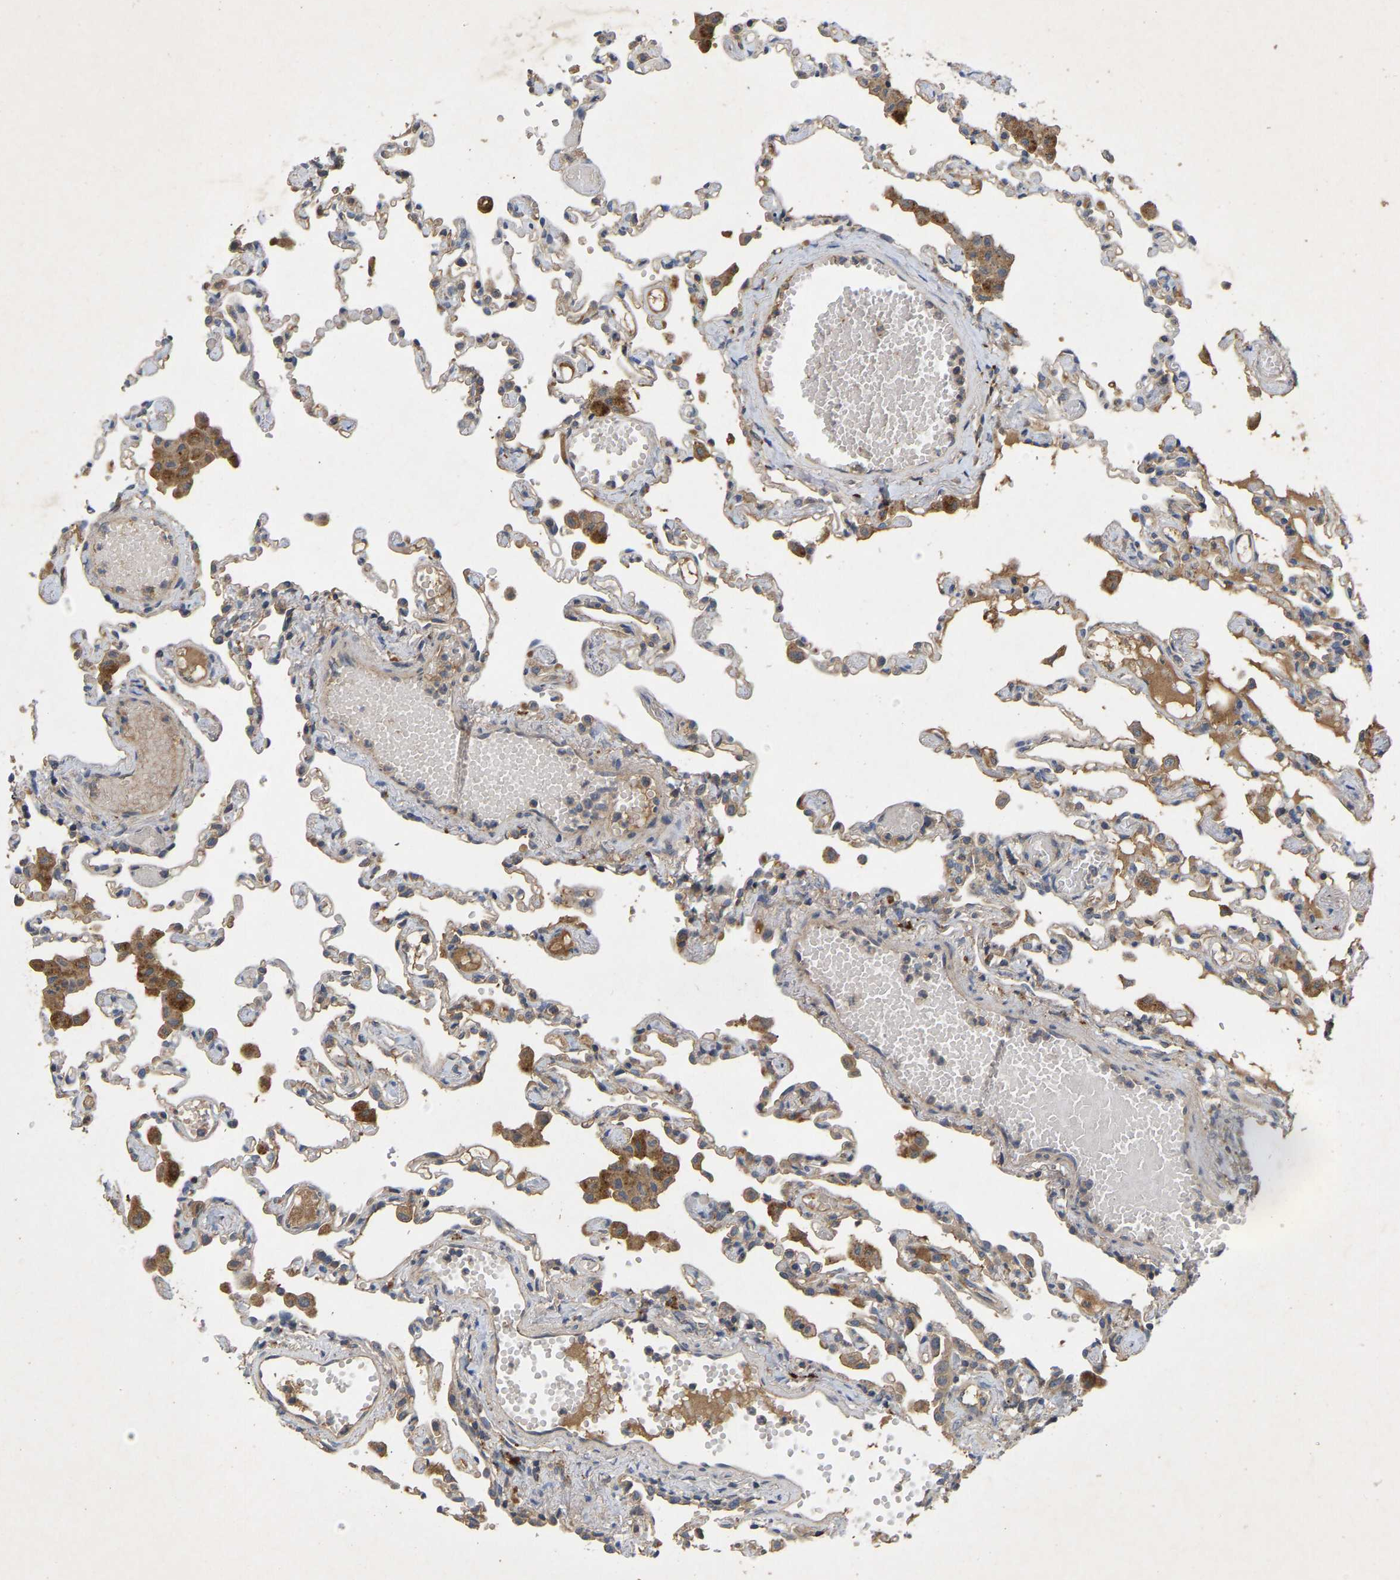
{"staining": {"intensity": "weak", "quantity": "<25%", "location": "cytoplasmic/membranous"}, "tissue": "lung", "cell_type": "Alveolar cells", "image_type": "normal", "snomed": [{"axis": "morphology", "description": "Normal tissue, NOS"}, {"axis": "topography", "description": "Bronchus"}, {"axis": "topography", "description": "Lung"}], "caption": "A high-resolution histopathology image shows immunohistochemistry (IHC) staining of normal lung, which shows no significant expression in alveolar cells.", "gene": "LPAR2", "patient": {"sex": "female", "age": 49}}